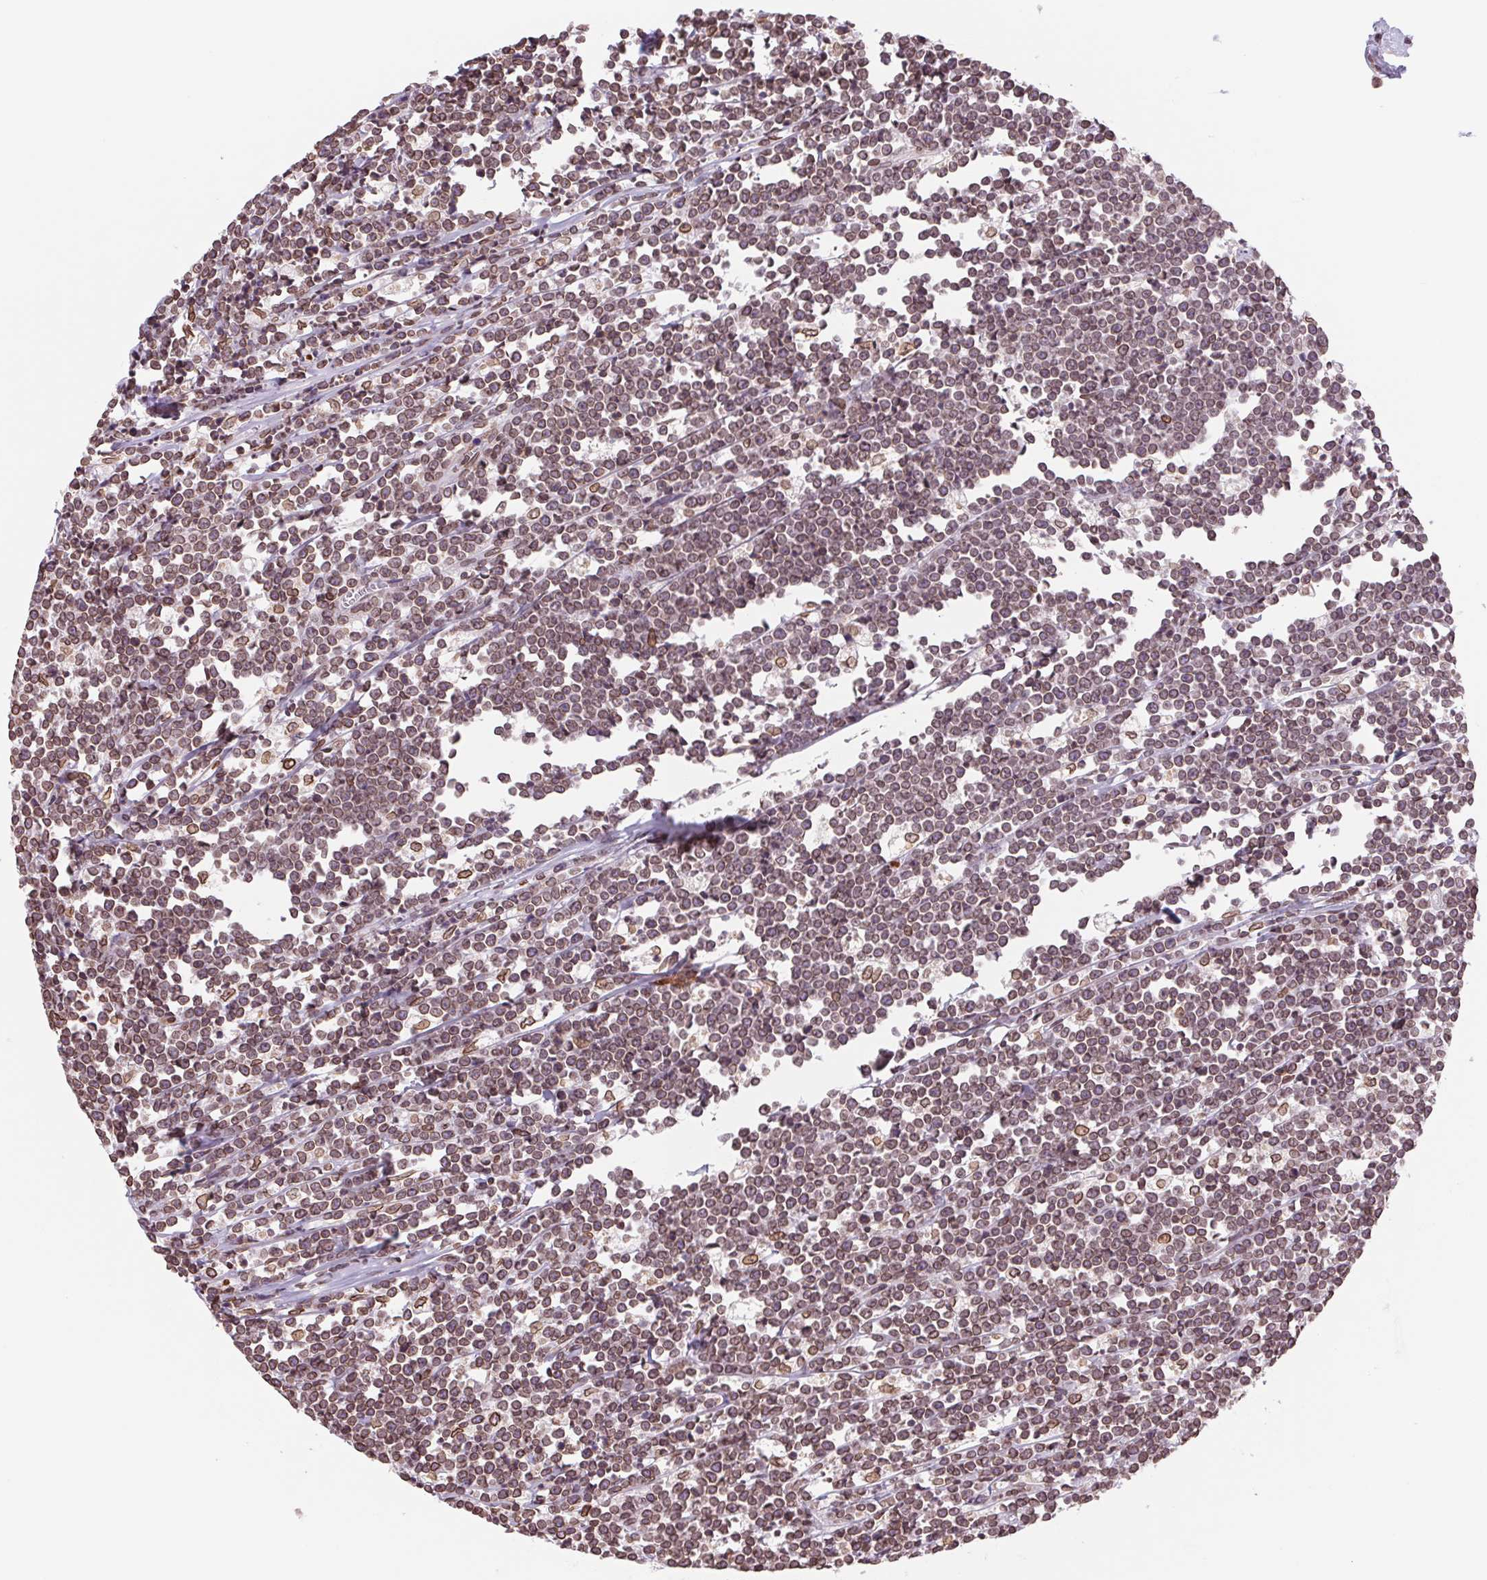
{"staining": {"intensity": "moderate", "quantity": ">75%", "location": "cytoplasmic/membranous,nuclear"}, "tissue": "lymphoma", "cell_type": "Tumor cells", "image_type": "cancer", "snomed": [{"axis": "morphology", "description": "Malignant lymphoma, non-Hodgkin's type, High grade"}, {"axis": "topography", "description": "Small intestine"}], "caption": "Immunohistochemistry (IHC) photomicrograph of human high-grade malignant lymphoma, non-Hodgkin's type stained for a protein (brown), which displays medium levels of moderate cytoplasmic/membranous and nuclear staining in approximately >75% of tumor cells.", "gene": "LMNB2", "patient": {"sex": "female", "age": 56}}